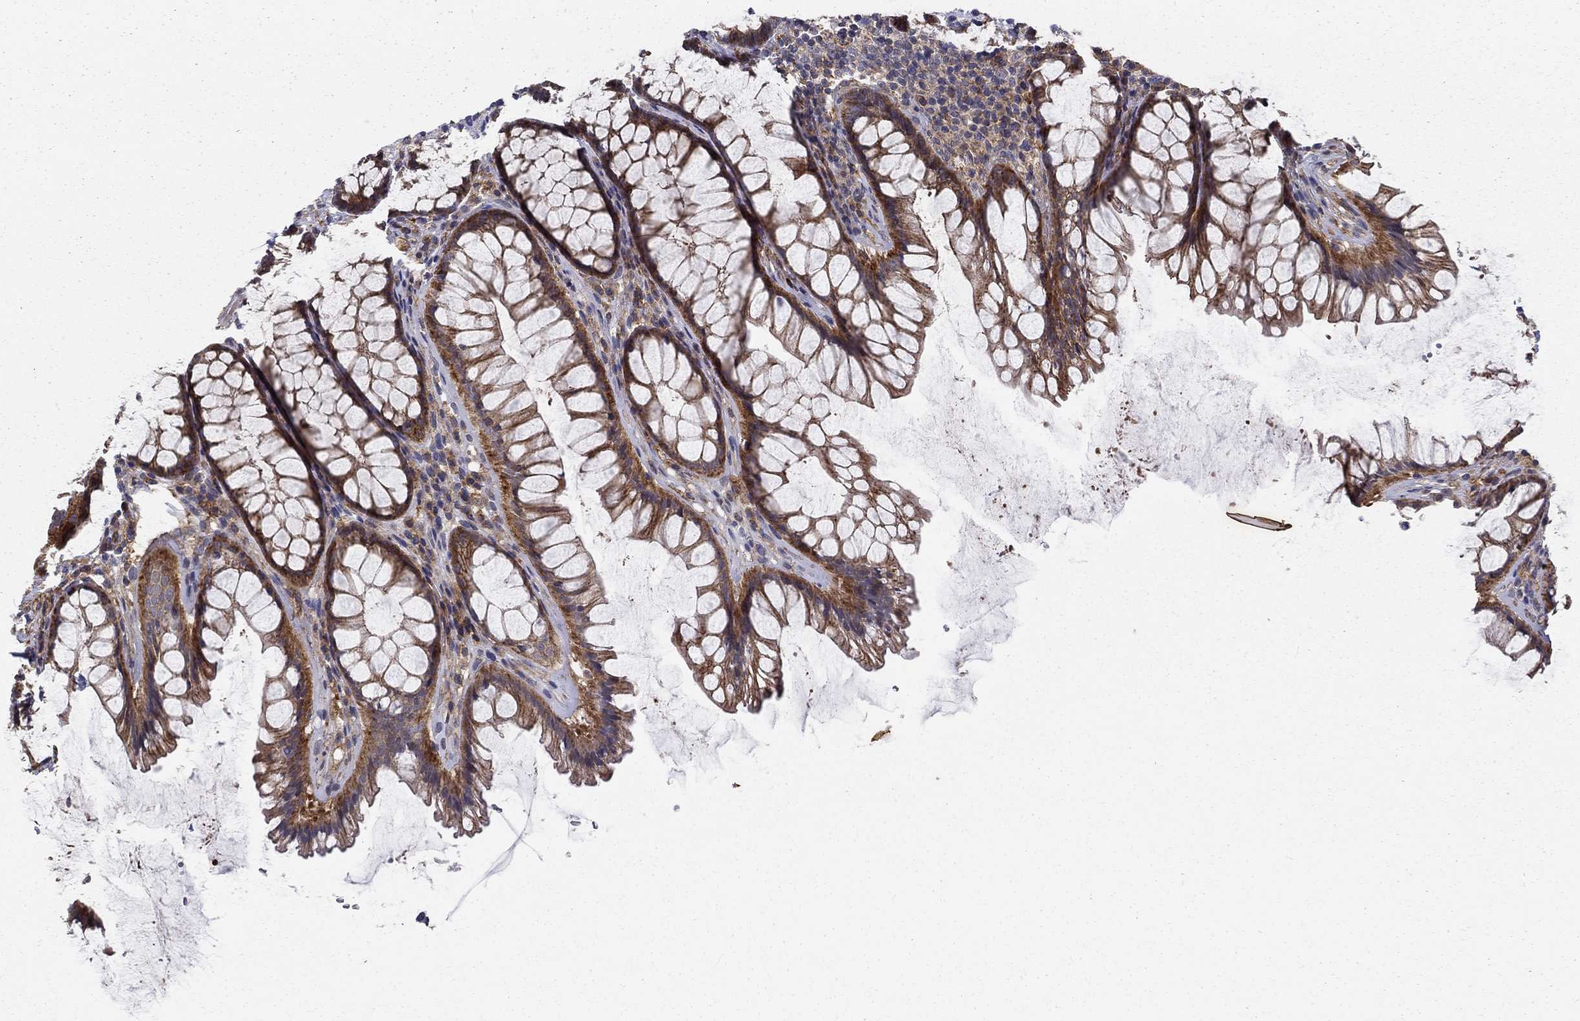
{"staining": {"intensity": "strong", "quantity": "25%-75%", "location": "cytoplasmic/membranous"}, "tissue": "rectum", "cell_type": "Glandular cells", "image_type": "normal", "snomed": [{"axis": "morphology", "description": "Normal tissue, NOS"}, {"axis": "topography", "description": "Rectum"}], "caption": "Immunohistochemistry image of normal rectum: rectum stained using immunohistochemistry exhibits high levels of strong protein expression localized specifically in the cytoplasmic/membranous of glandular cells, appearing as a cytoplasmic/membranous brown color.", "gene": "ALDH4A1", "patient": {"sex": "male", "age": 72}}